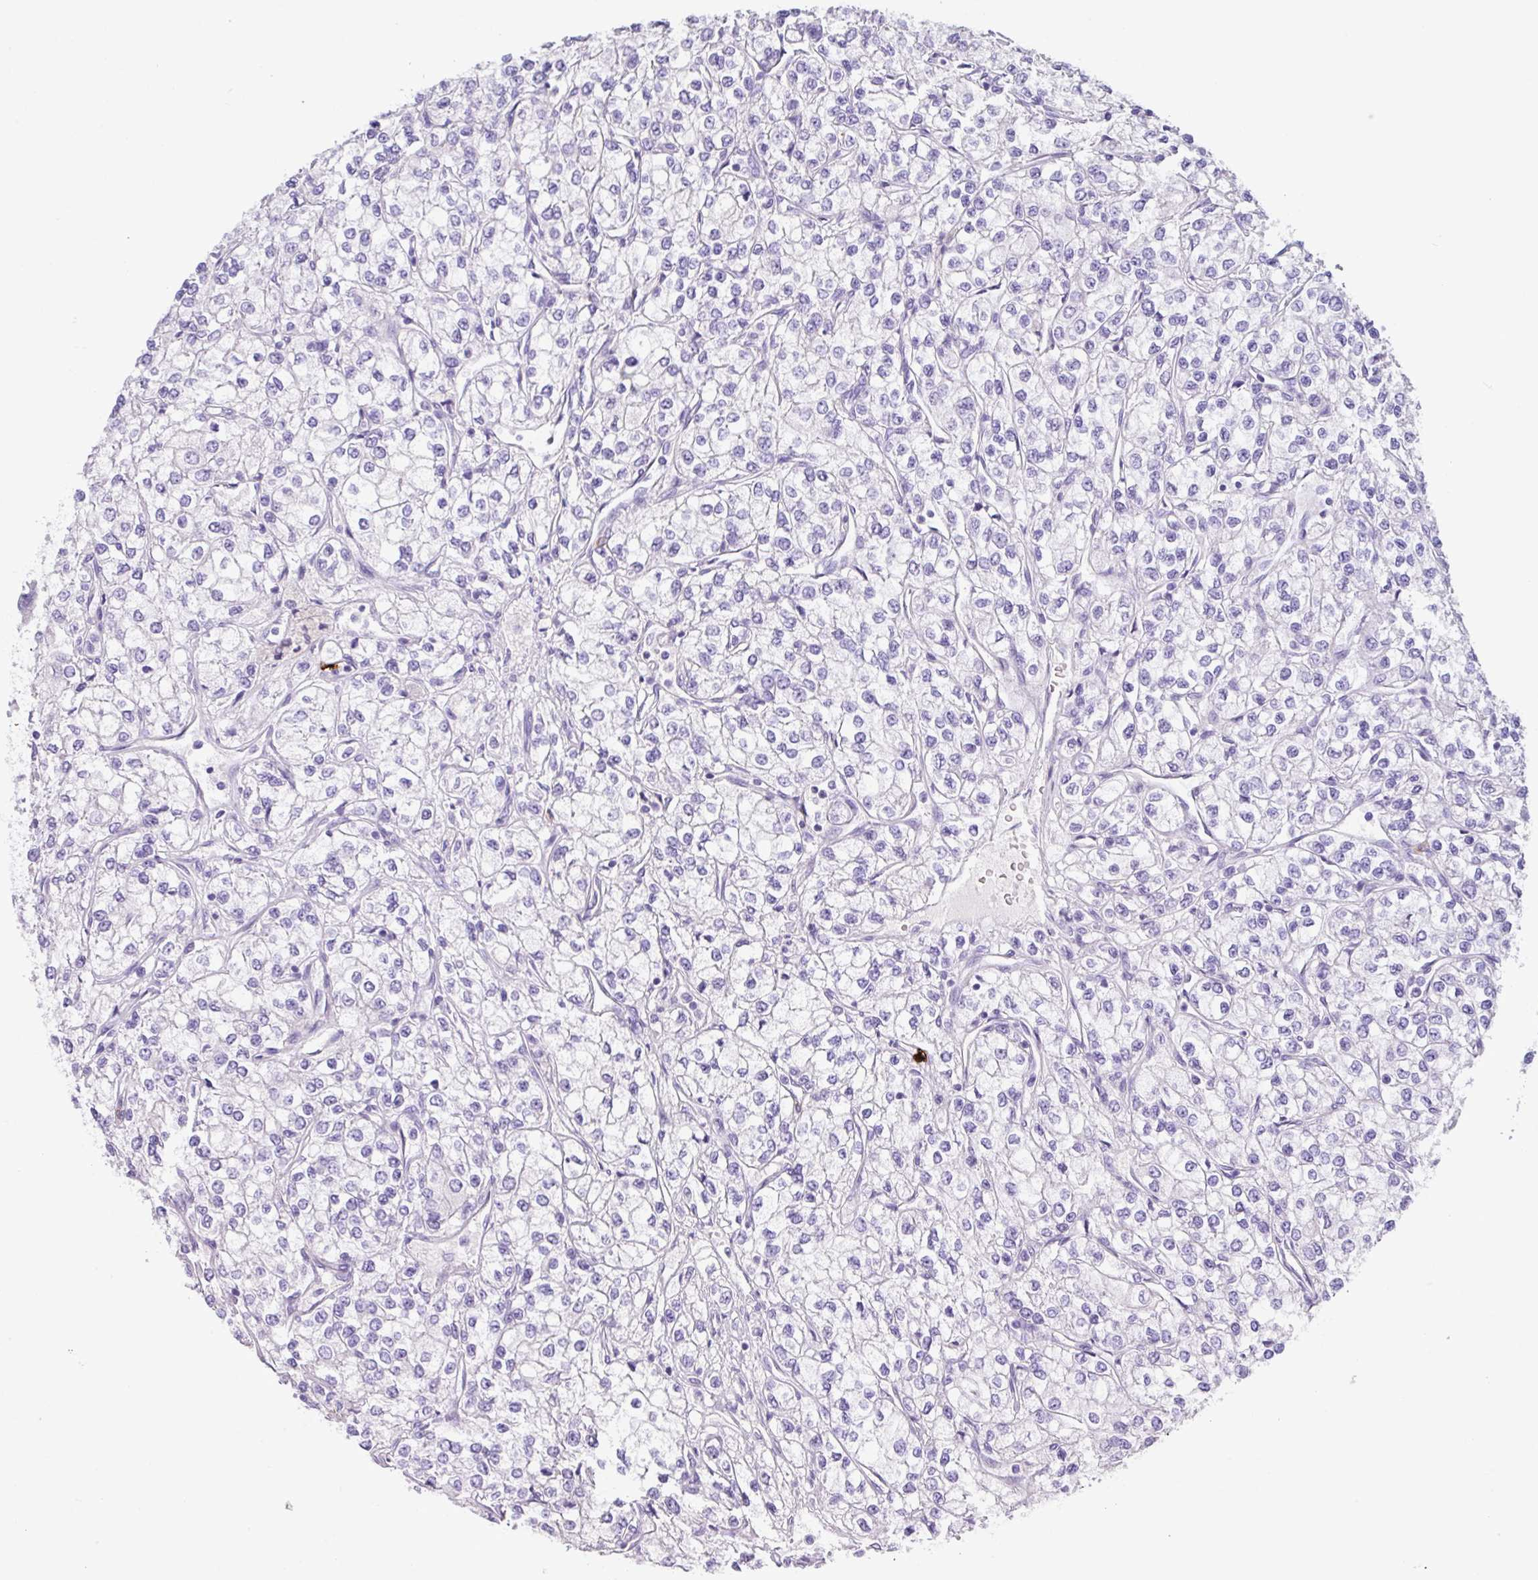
{"staining": {"intensity": "negative", "quantity": "none", "location": "none"}, "tissue": "renal cancer", "cell_type": "Tumor cells", "image_type": "cancer", "snomed": [{"axis": "morphology", "description": "Adenocarcinoma, NOS"}, {"axis": "topography", "description": "Kidney"}], "caption": "Adenocarcinoma (renal) stained for a protein using immunohistochemistry (IHC) shows no positivity tumor cells.", "gene": "MRM2", "patient": {"sex": "male", "age": 80}}